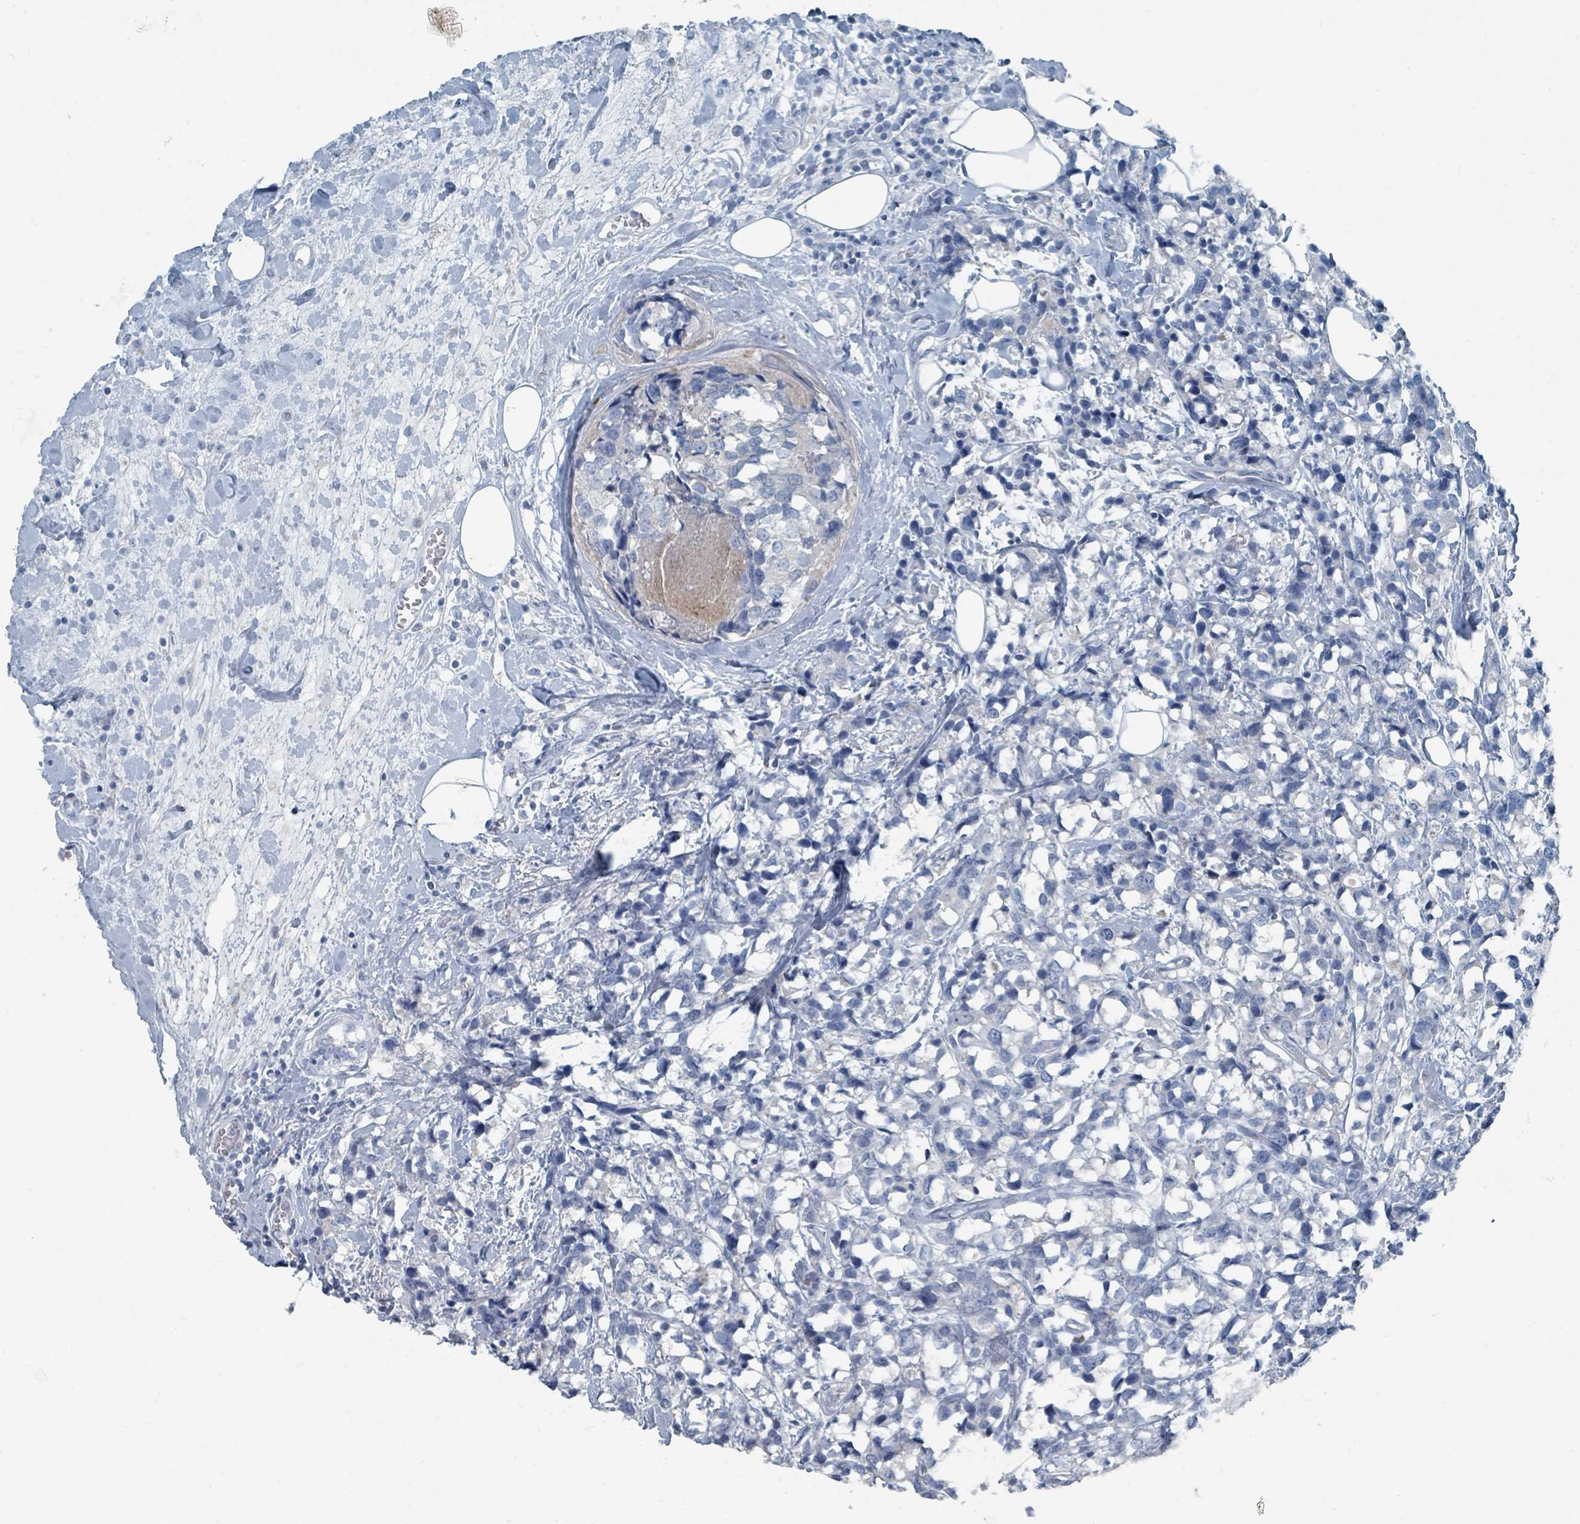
{"staining": {"intensity": "negative", "quantity": "none", "location": "none"}, "tissue": "breast cancer", "cell_type": "Tumor cells", "image_type": "cancer", "snomed": [{"axis": "morphology", "description": "Lobular carcinoma"}, {"axis": "topography", "description": "Breast"}], "caption": "There is no significant staining in tumor cells of breast lobular carcinoma.", "gene": "GAMT", "patient": {"sex": "female", "age": 59}}